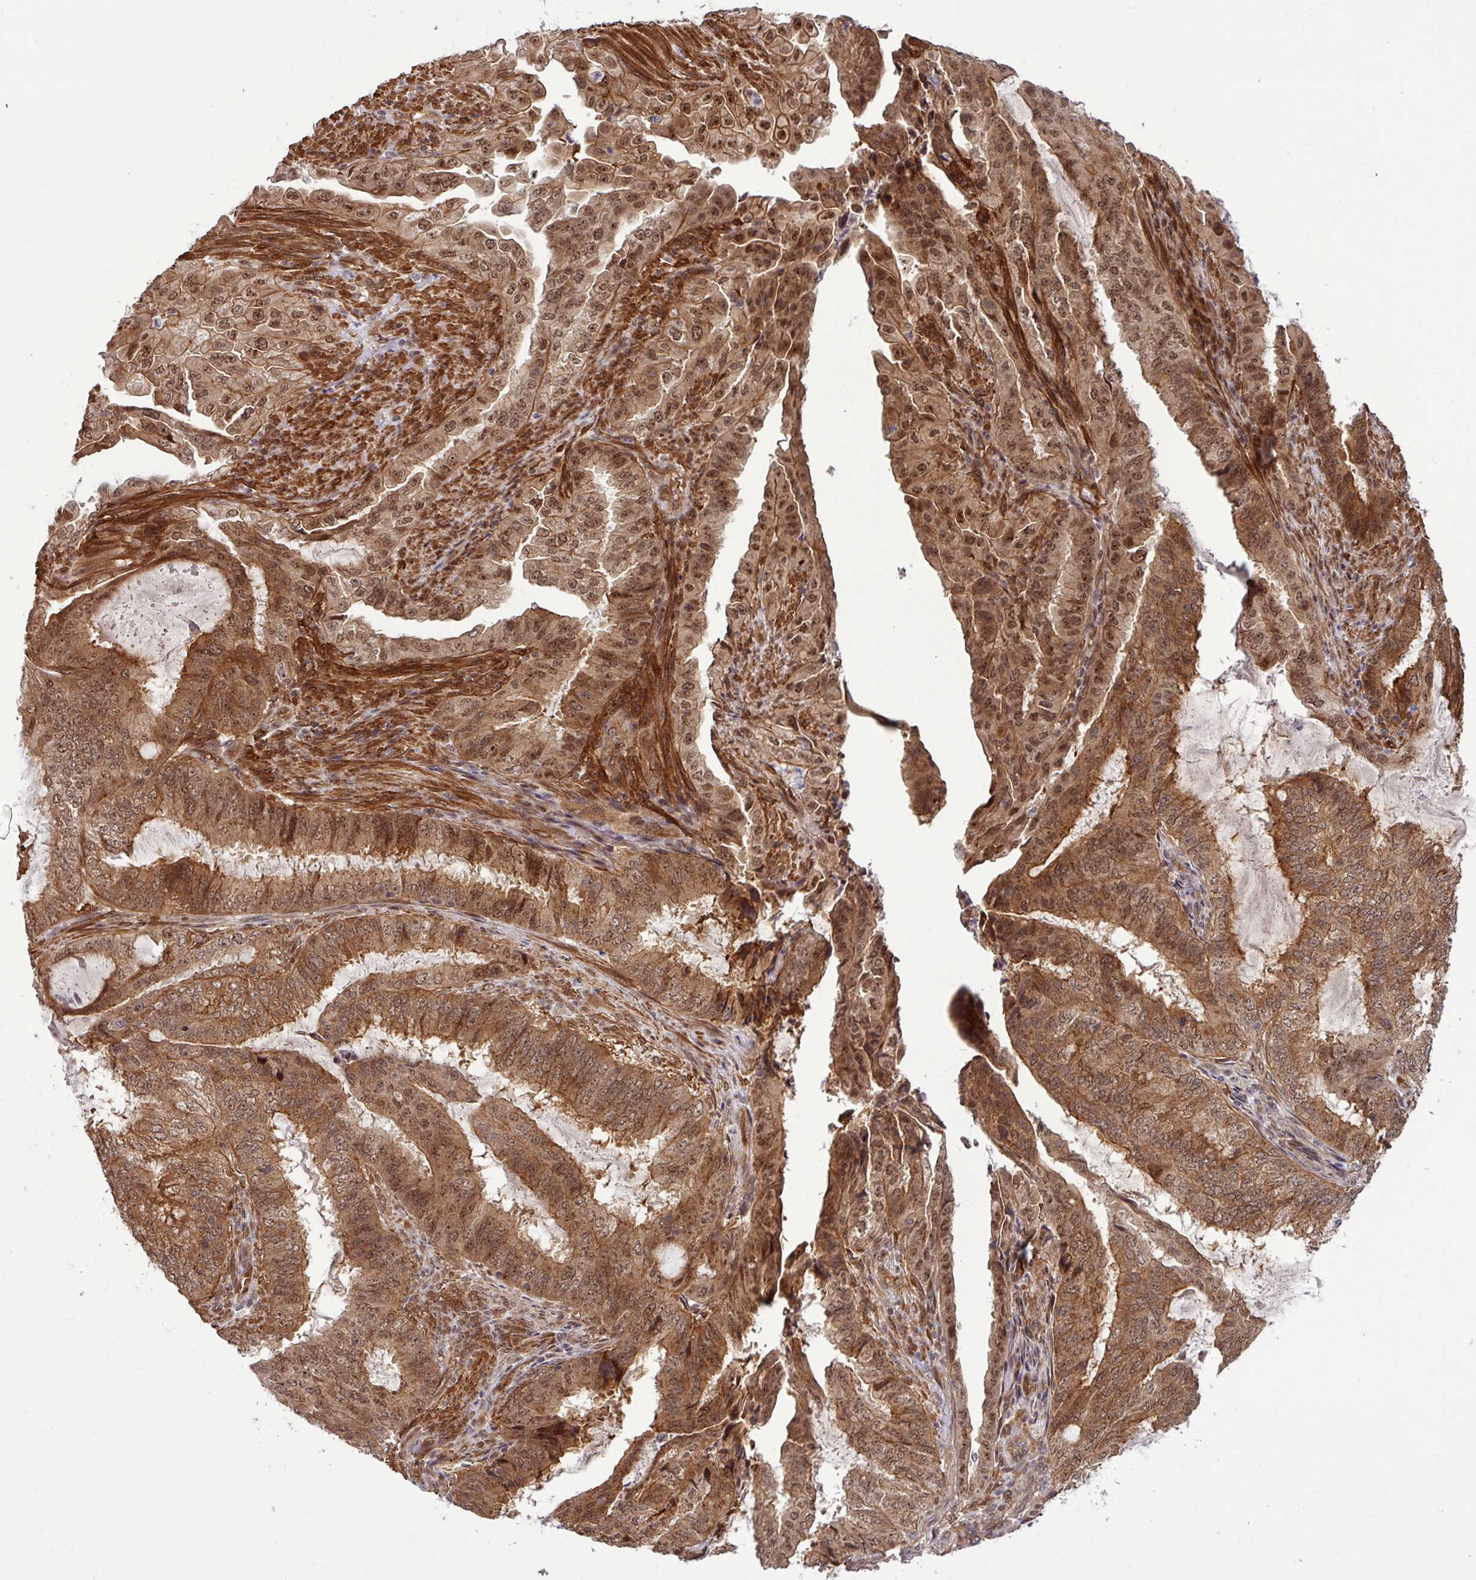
{"staining": {"intensity": "moderate", "quantity": ">75%", "location": "cytoplasmic/membranous,nuclear"}, "tissue": "endometrial cancer", "cell_type": "Tumor cells", "image_type": "cancer", "snomed": [{"axis": "morphology", "description": "Adenocarcinoma, NOS"}, {"axis": "topography", "description": "Endometrium"}], "caption": "Immunohistochemistry (DAB) staining of endometrial adenocarcinoma displays moderate cytoplasmic/membranous and nuclear protein staining in approximately >75% of tumor cells.", "gene": "C7orf50", "patient": {"sex": "female", "age": 51}}